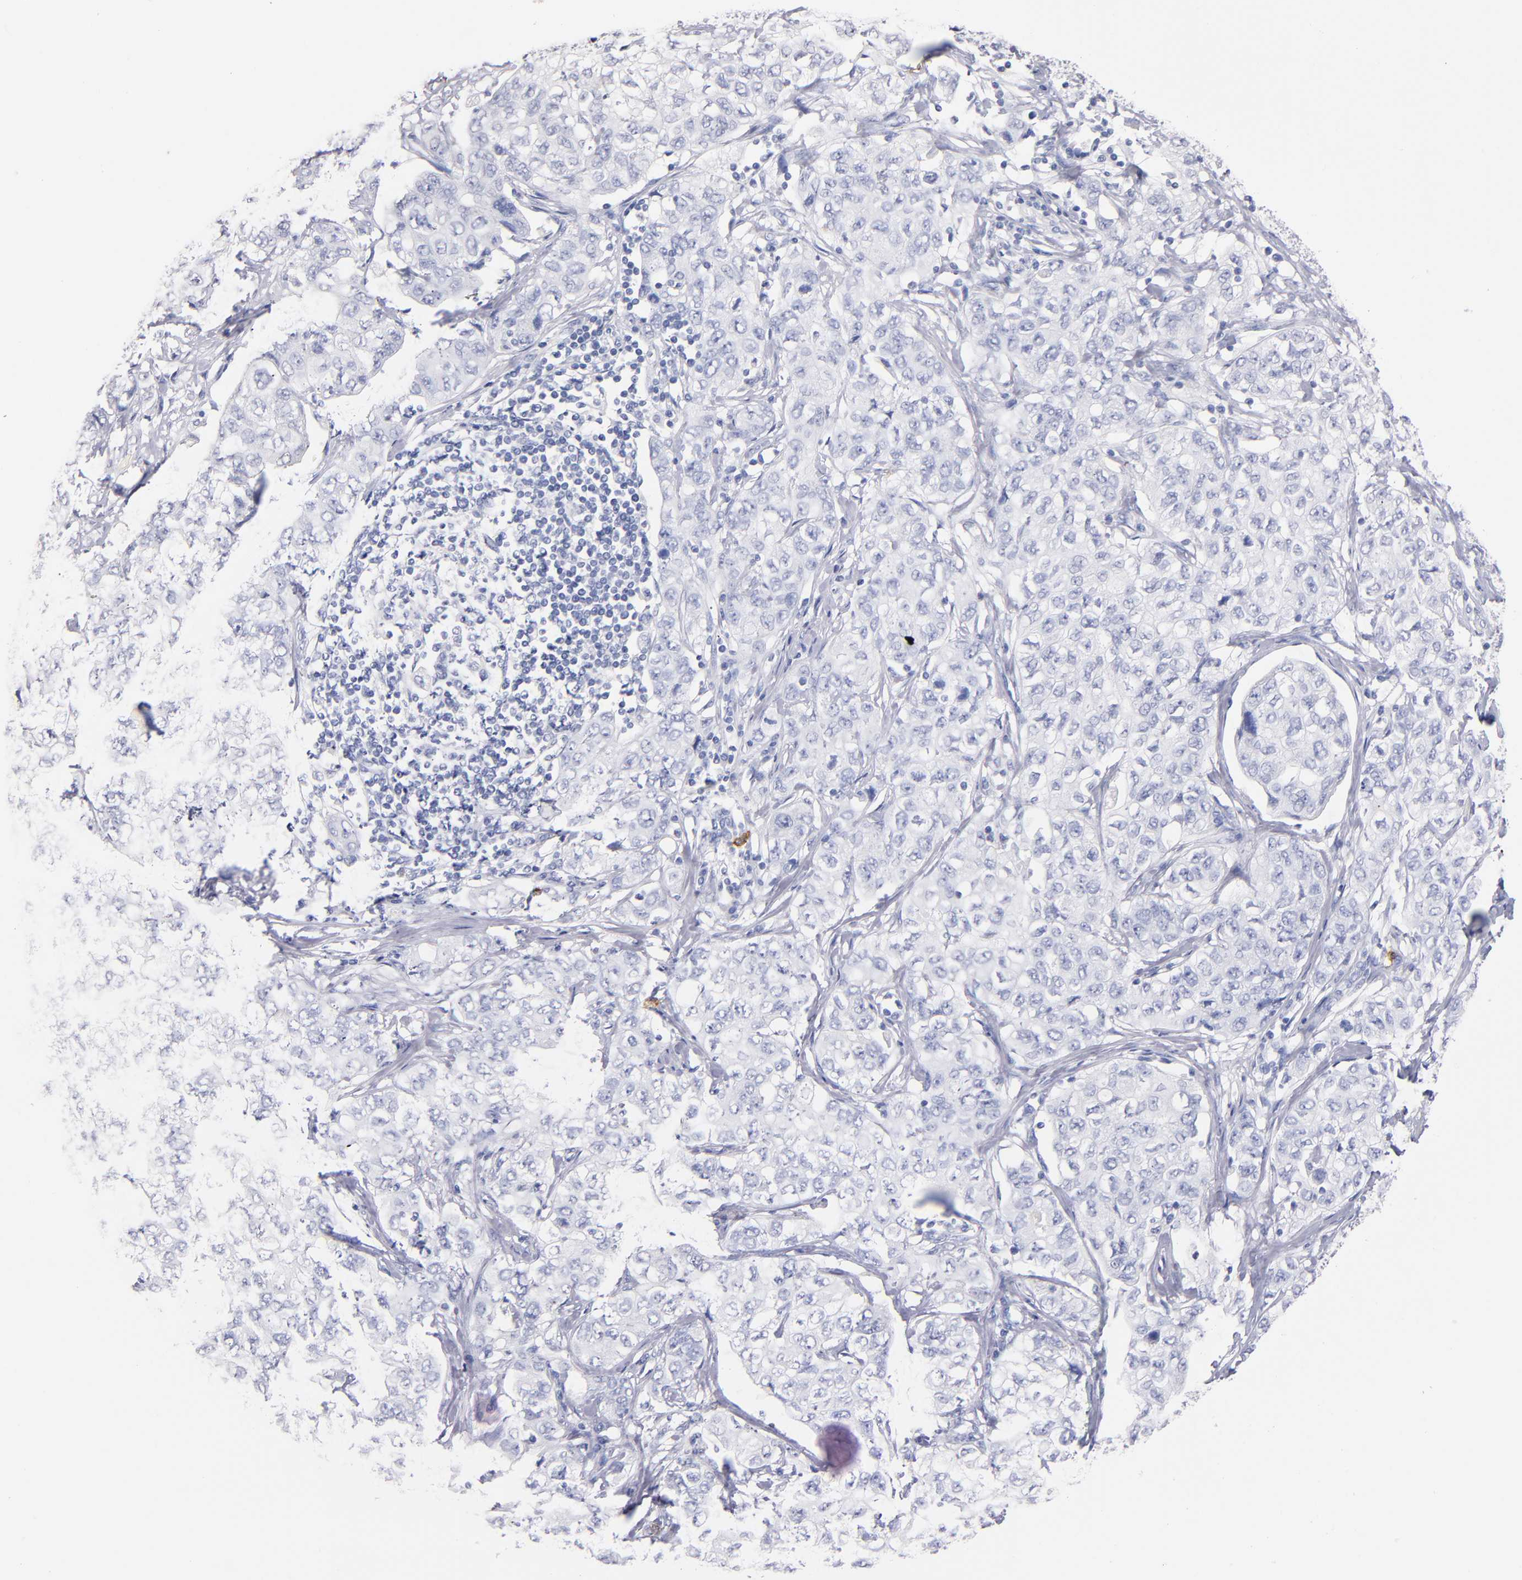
{"staining": {"intensity": "negative", "quantity": "none", "location": "none"}, "tissue": "stomach cancer", "cell_type": "Tumor cells", "image_type": "cancer", "snomed": [{"axis": "morphology", "description": "Adenocarcinoma, NOS"}, {"axis": "topography", "description": "Stomach"}], "caption": "Tumor cells show no significant expression in stomach cancer.", "gene": "KIT", "patient": {"sex": "male", "age": 48}}